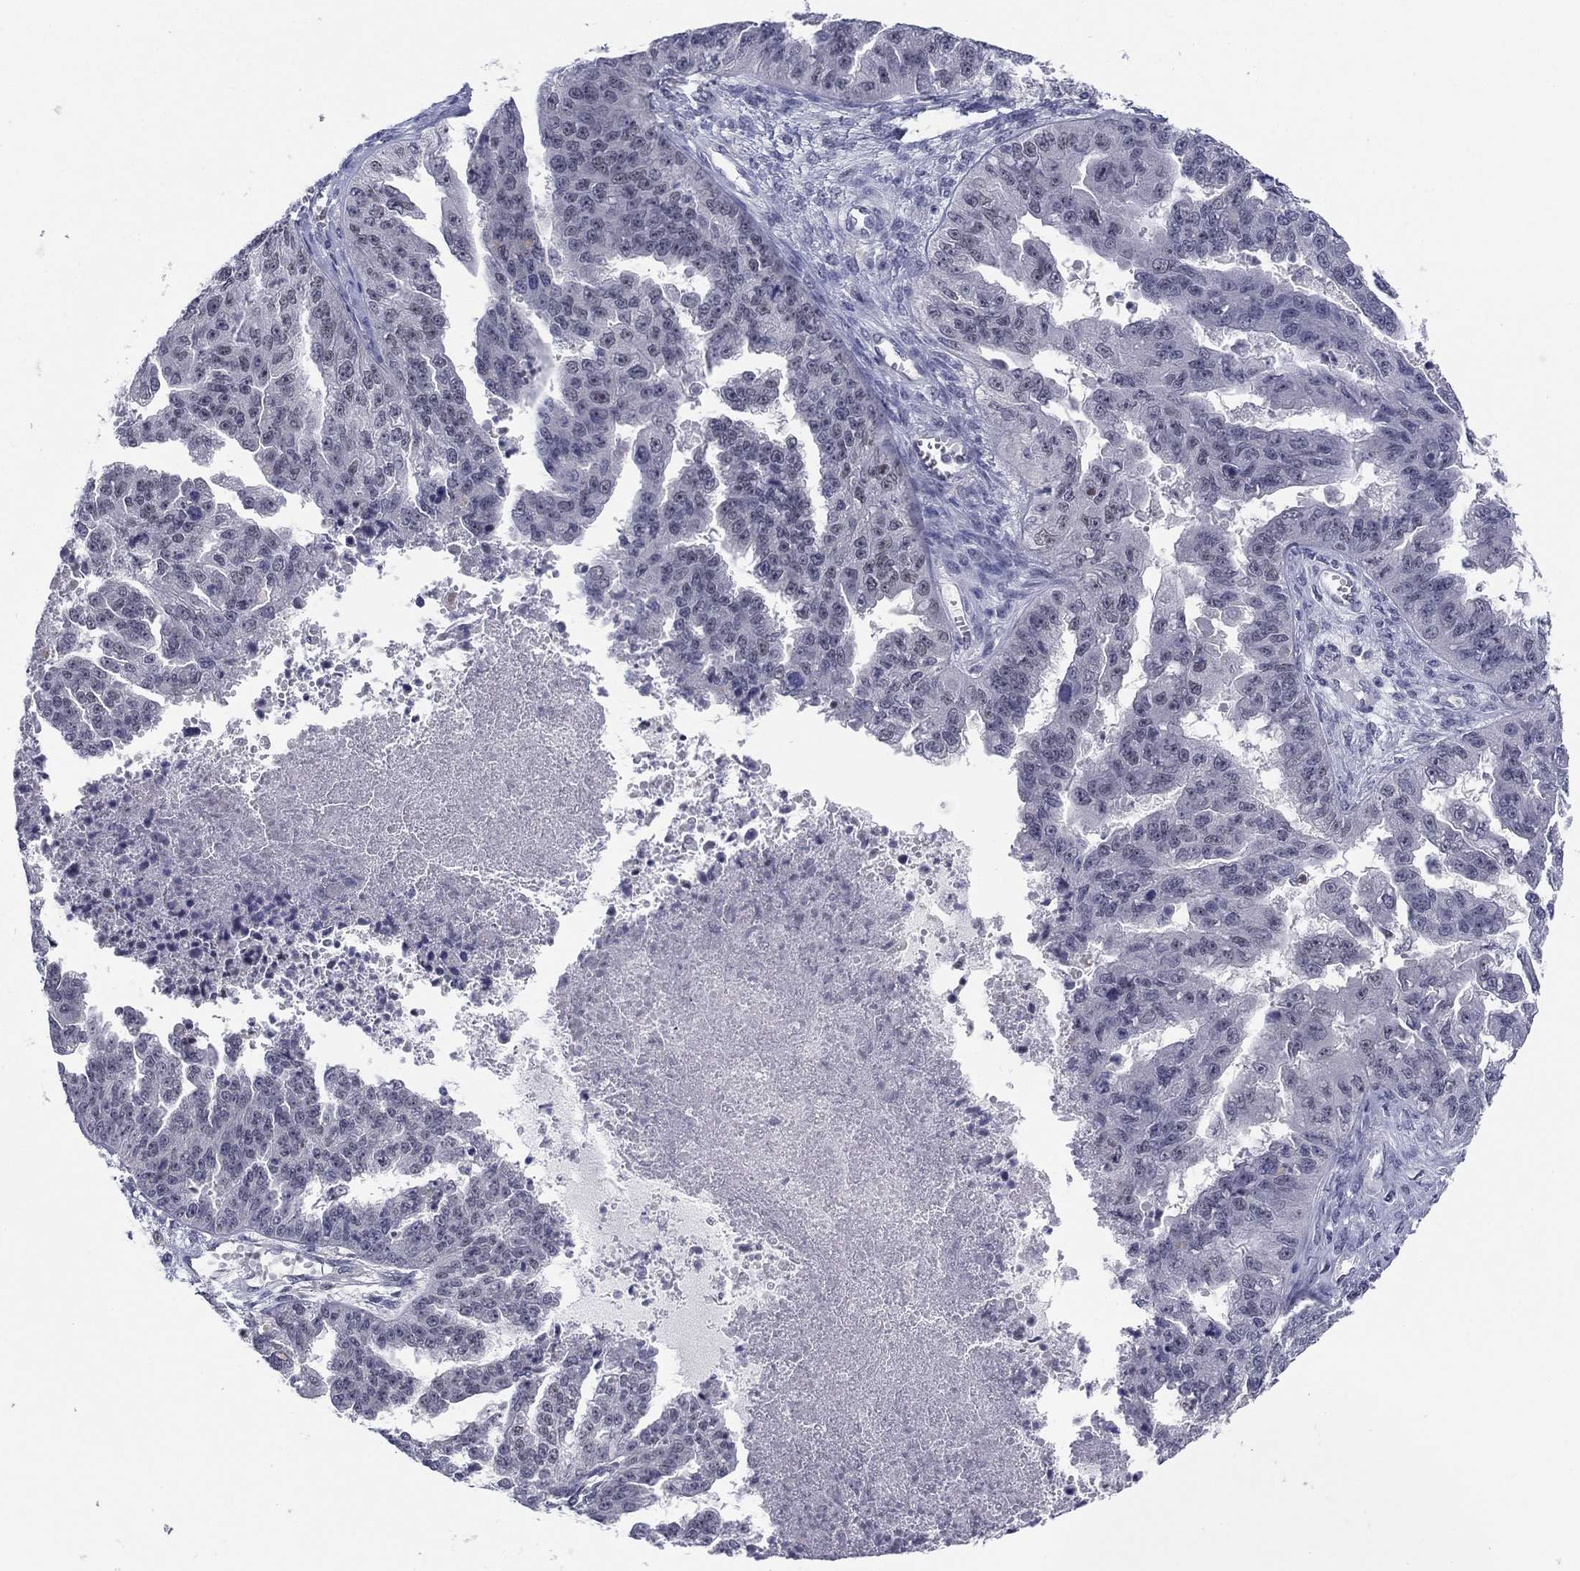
{"staining": {"intensity": "negative", "quantity": "none", "location": "none"}, "tissue": "ovarian cancer", "cell_type": "Tumor cells", "image_type": "cancer", "snomed": [{"axis": "morphology", "description": "Cystadenocarcinoma, serous, NOS"}, {"axis": "topography", "description": "Ovary"}], "caption": "Tumor cells are negative for brown protein staining in ovarian serous cystadenocarcinoma.", "gene": "TIGD4", "patient": {"sex": "female", "age": 58}}